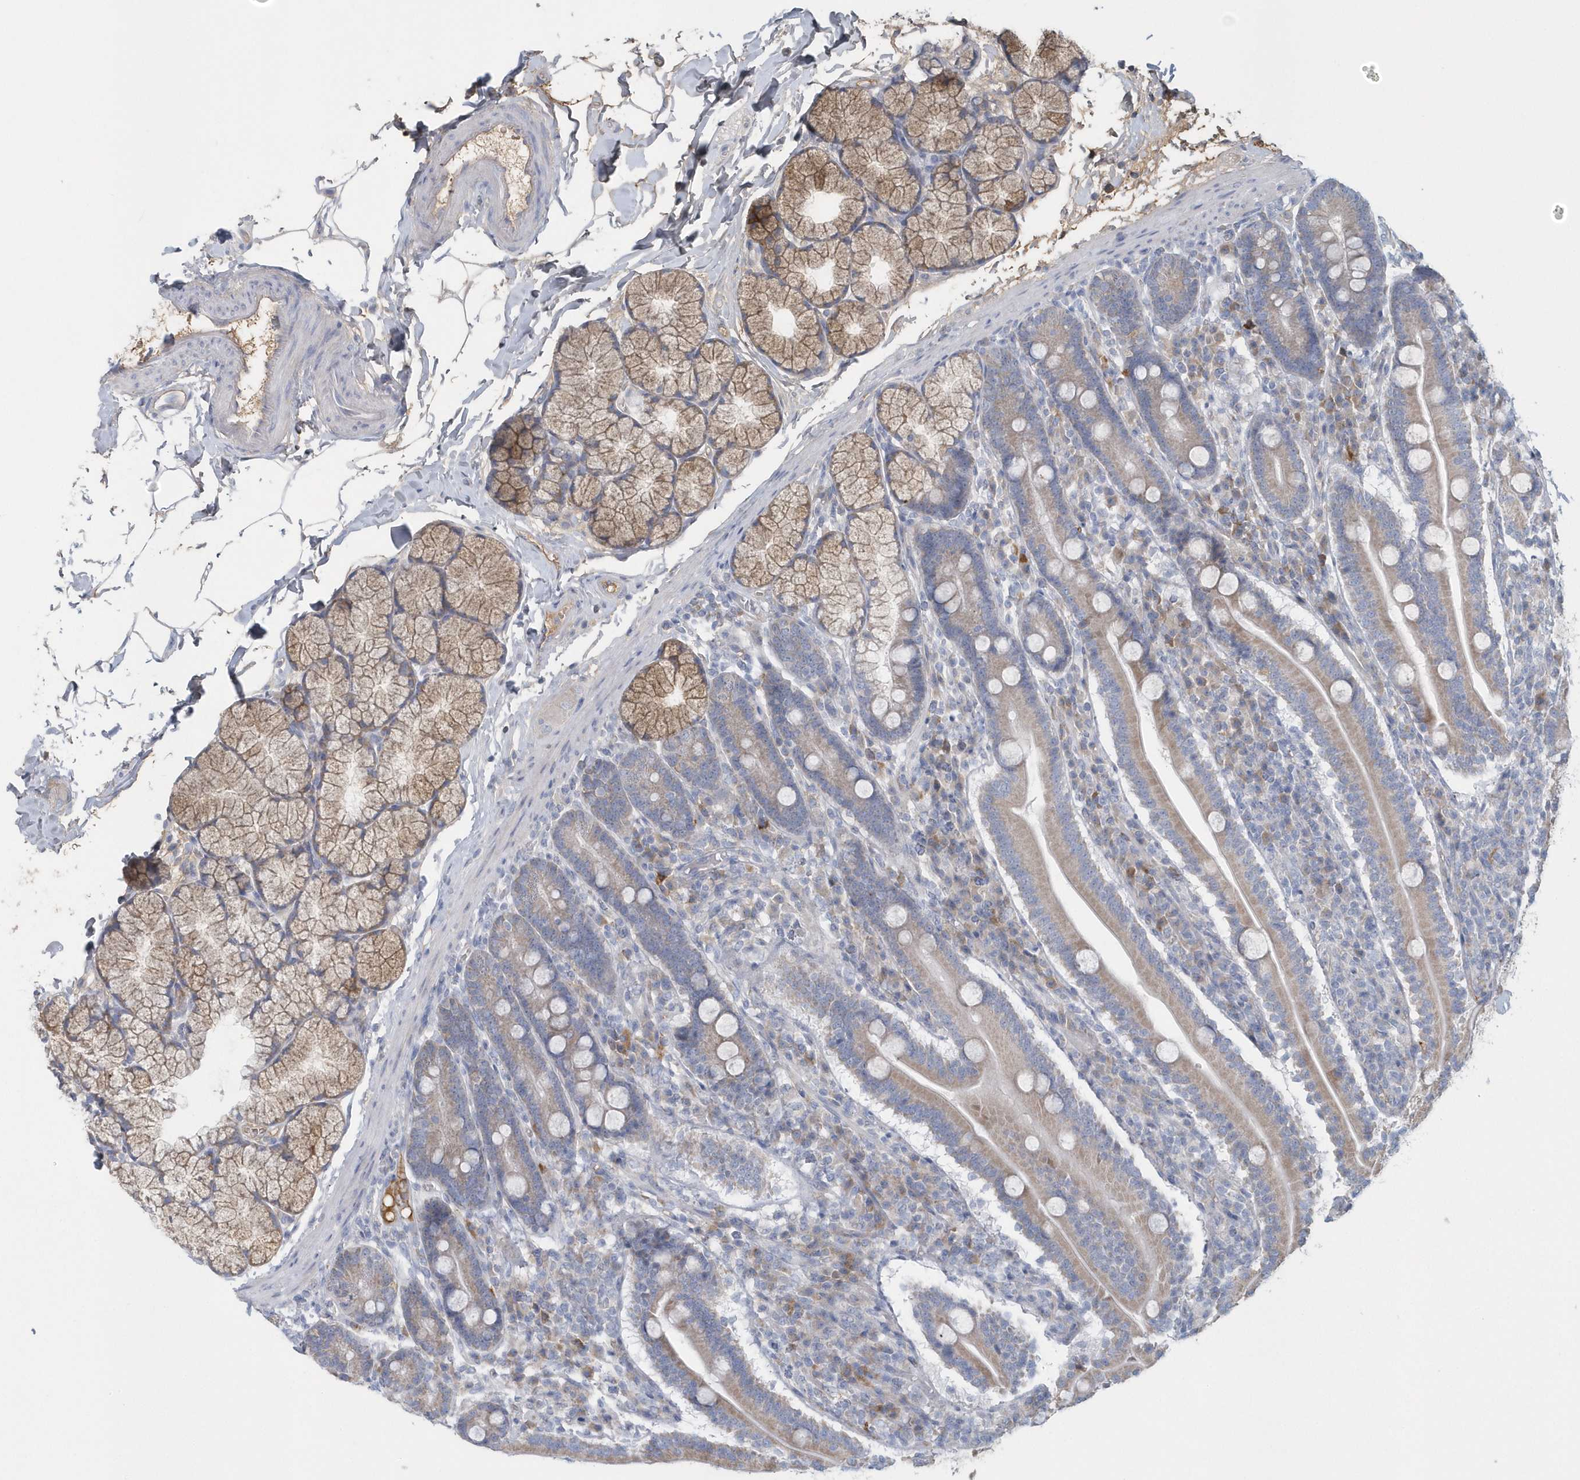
{"staining": {"intensity": "weak", "quantity": ">75%", "location": "cytoplasmic/membranous"}, "tissue": "duodenum", "cell_type": "Glandular cells", "image_type": "normal", "snomed": [{"axis": "morphology", "description": "Normal tissue, NOS"}, {"axis": "topography", "description": "Duodenum"}], "caption": "This photomicrograph shows IHC staining of unremarkable human duodenum, with low weak cytoplasmic/membranous expression in approximately >75% of glandular cells.", "gene": "SPATA18", "patient": {"sex": "male", "age": 35}}